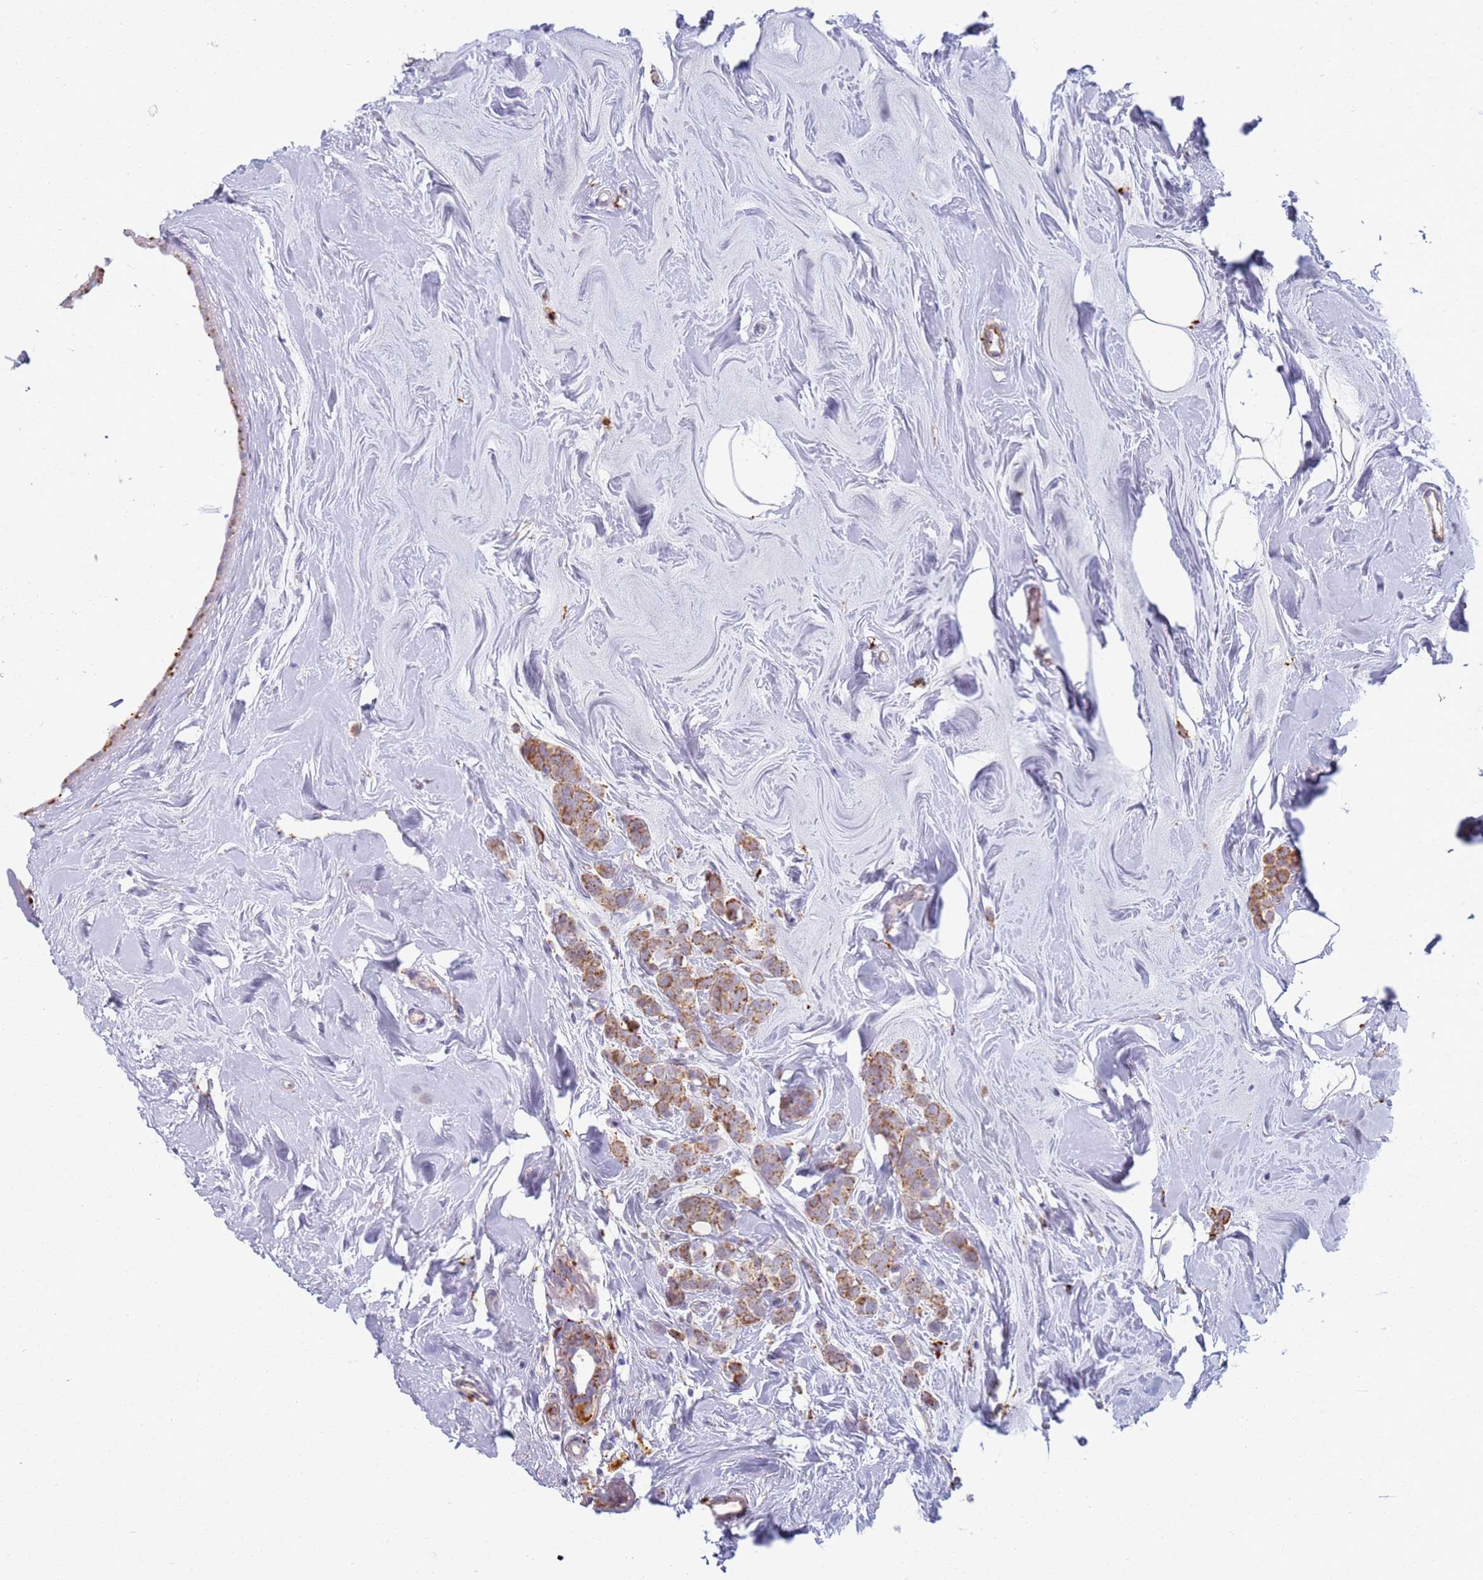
{"staining": {"intensity": "moderate", "quantity": ">75%", "location": "cytoplasmic/membranous"}, "tissue": "breast cancer", "cell_type": "Tumor cells", "image_type": "cancer", "snomed": [{"axis": "morphology", "description": "Lobular carcinoma"}, {"axis": "topography", "description": "Breast"}], "caption": "The immunohistochemical stain shows moderate cytoplasmic/membranous staining in tumor cells of lobular carcinoma (breast) tissue.", "gene": "TMEM229B", "patient": {"sex": "female", "age": 47}}